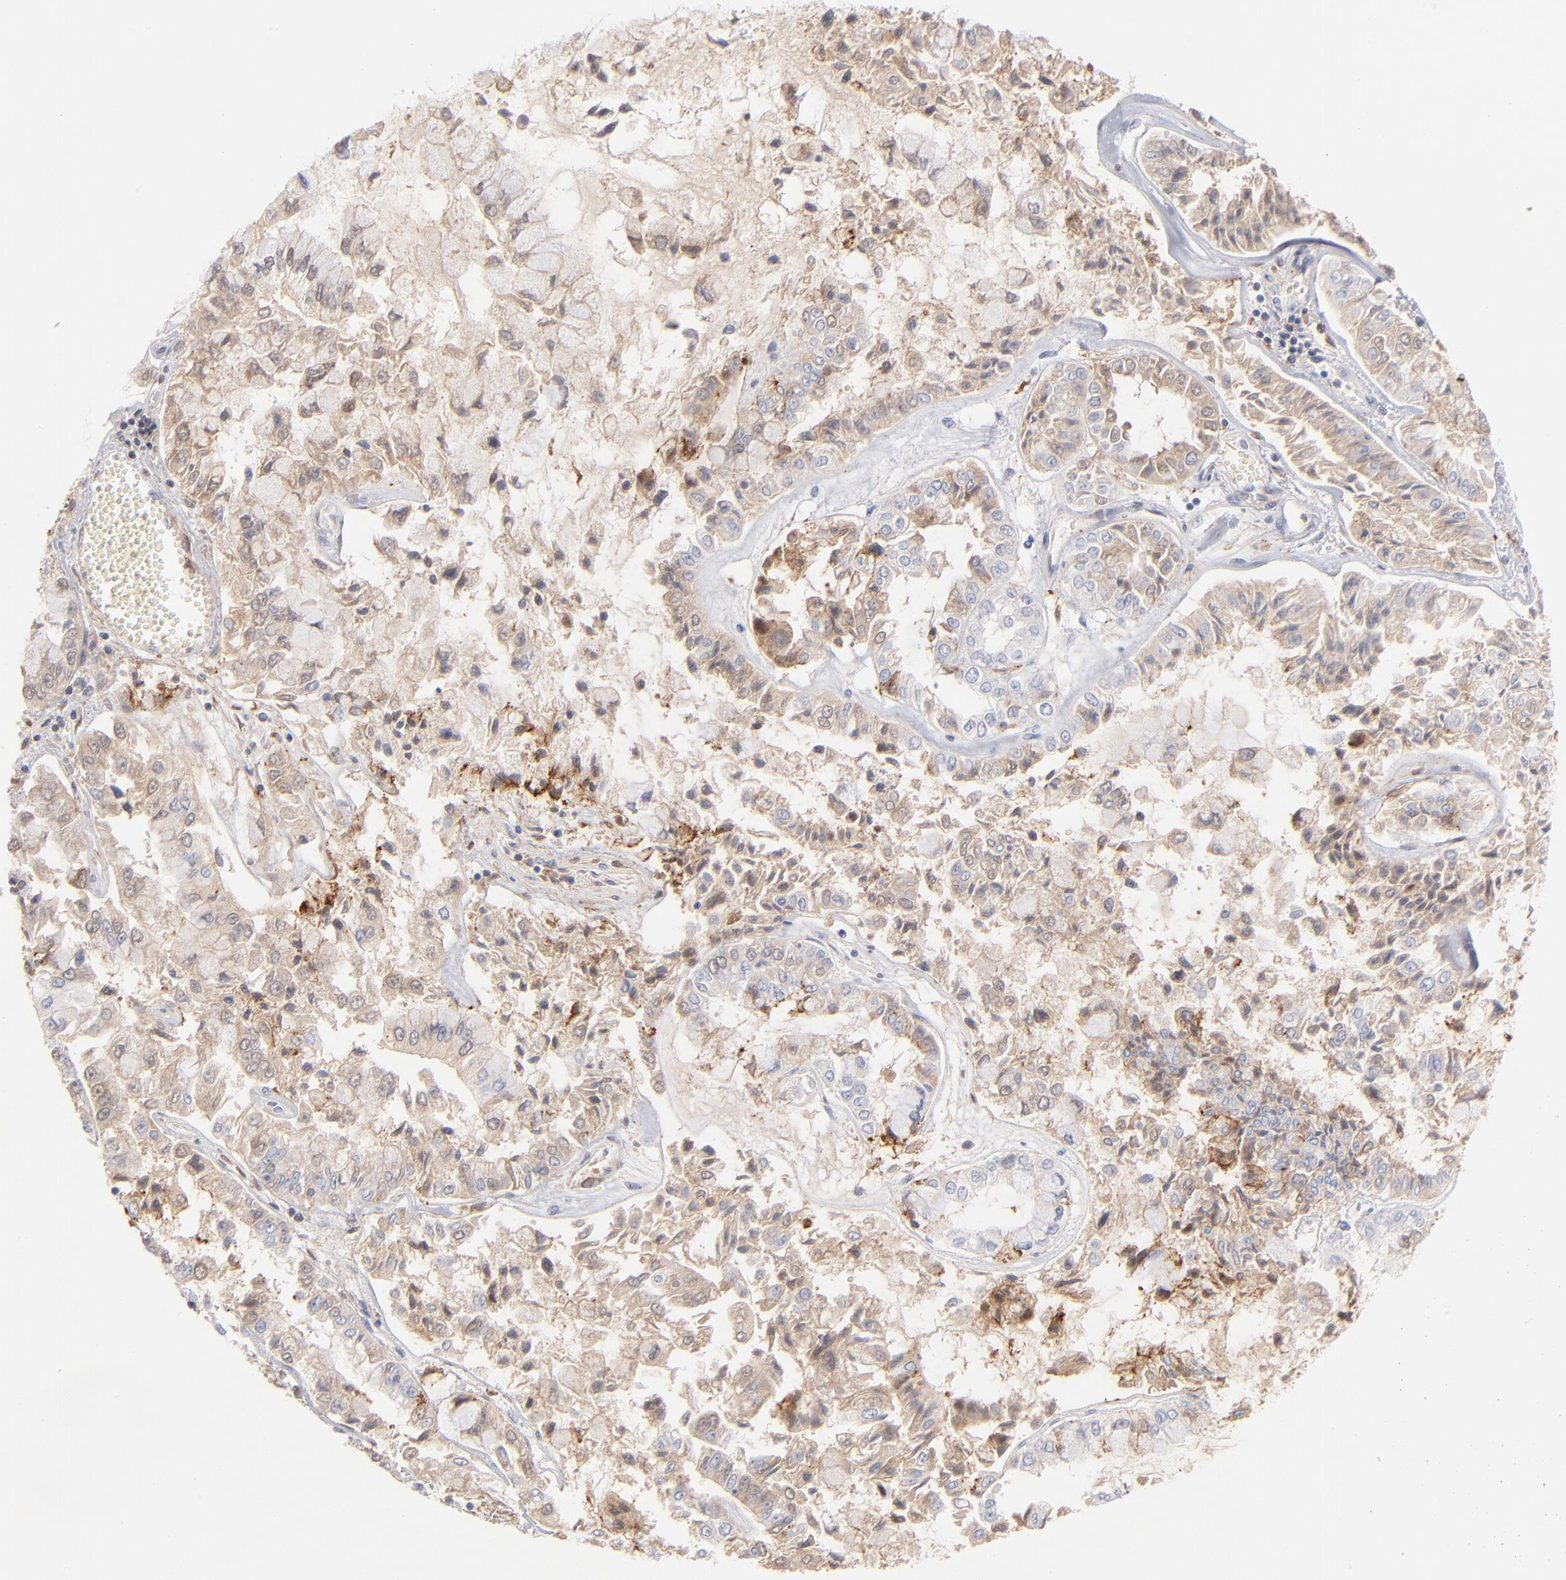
{"staining": {"intensity": "weak", "quantity": "<25%", "location": "cytoplasmic/membranous"}, "tissue": "liver cancer", "cell_type": "Tumor cells", "image_type": "cancer", "snomed": [{"axis": "morphology", "description": "Cholangiocarcinoma"}, {"axis": "topography", "description": "Liver"}], "caption": "Micrograph shows no significant protein expression in tumor cells of liver cancer.", "gene": "APOH", "patient": {"sex": "female", "age": 79}}